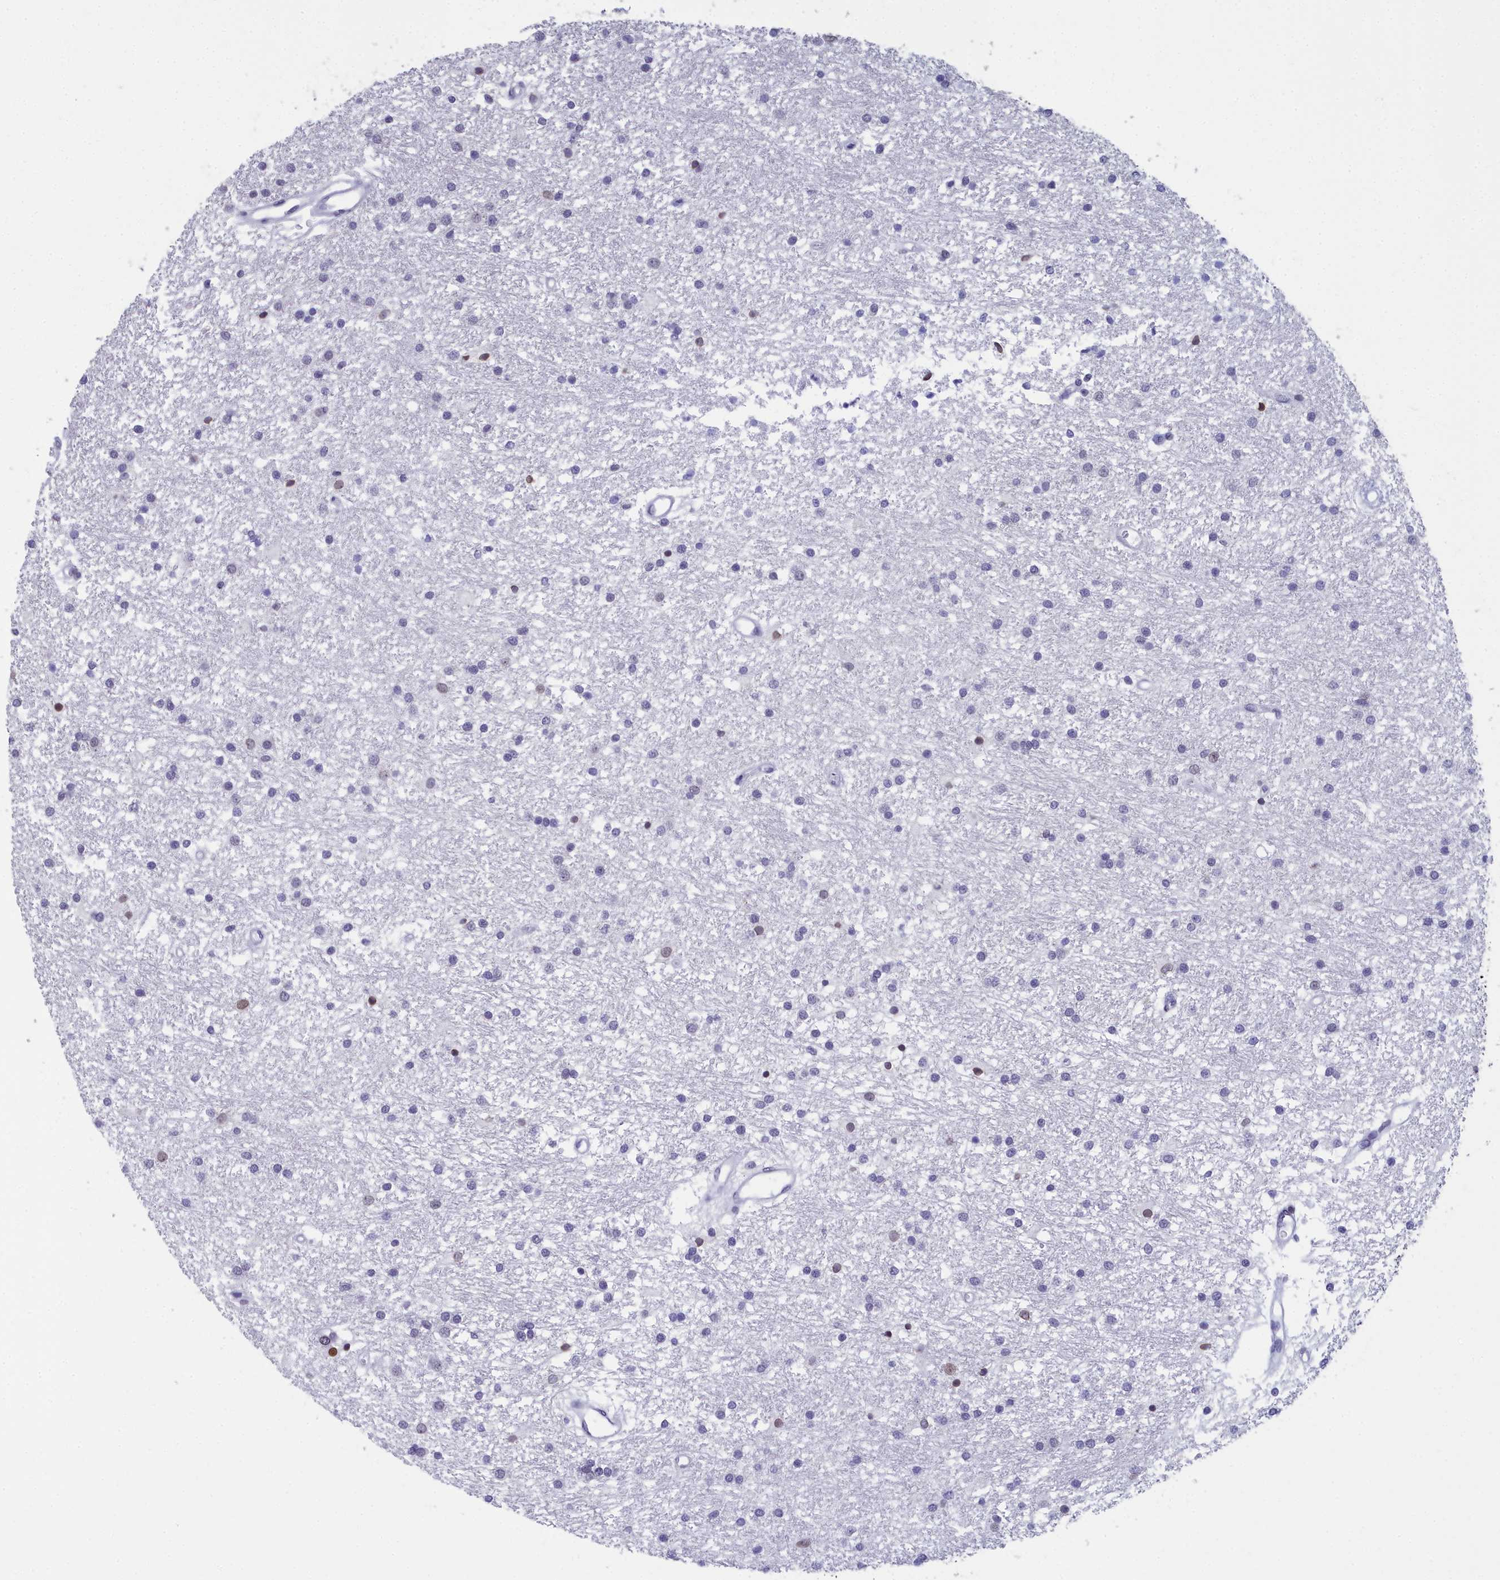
{"staining": {"intensity": "negative", "quantity": "none", "location": "none"}, "tissue": "glioma", "cell_type": "Tumor cells", "image_type": "cancer", "snomed": [{"axis": "morphology", "description": "Glioma, malignant, High grade"}, {"axis": "topography", "description": "Brain"}], "caption": "Immunohistochemistry (IHC) photomicrograph of neoplastic tissue: human glioma stained with DAB displays no significant protein positivity in tumor cells. (DAB IHC visualized using brightfield microscopy, high magnification).", "gene": "CCDC97", "patient": {"sex": "male", "age": 77}}